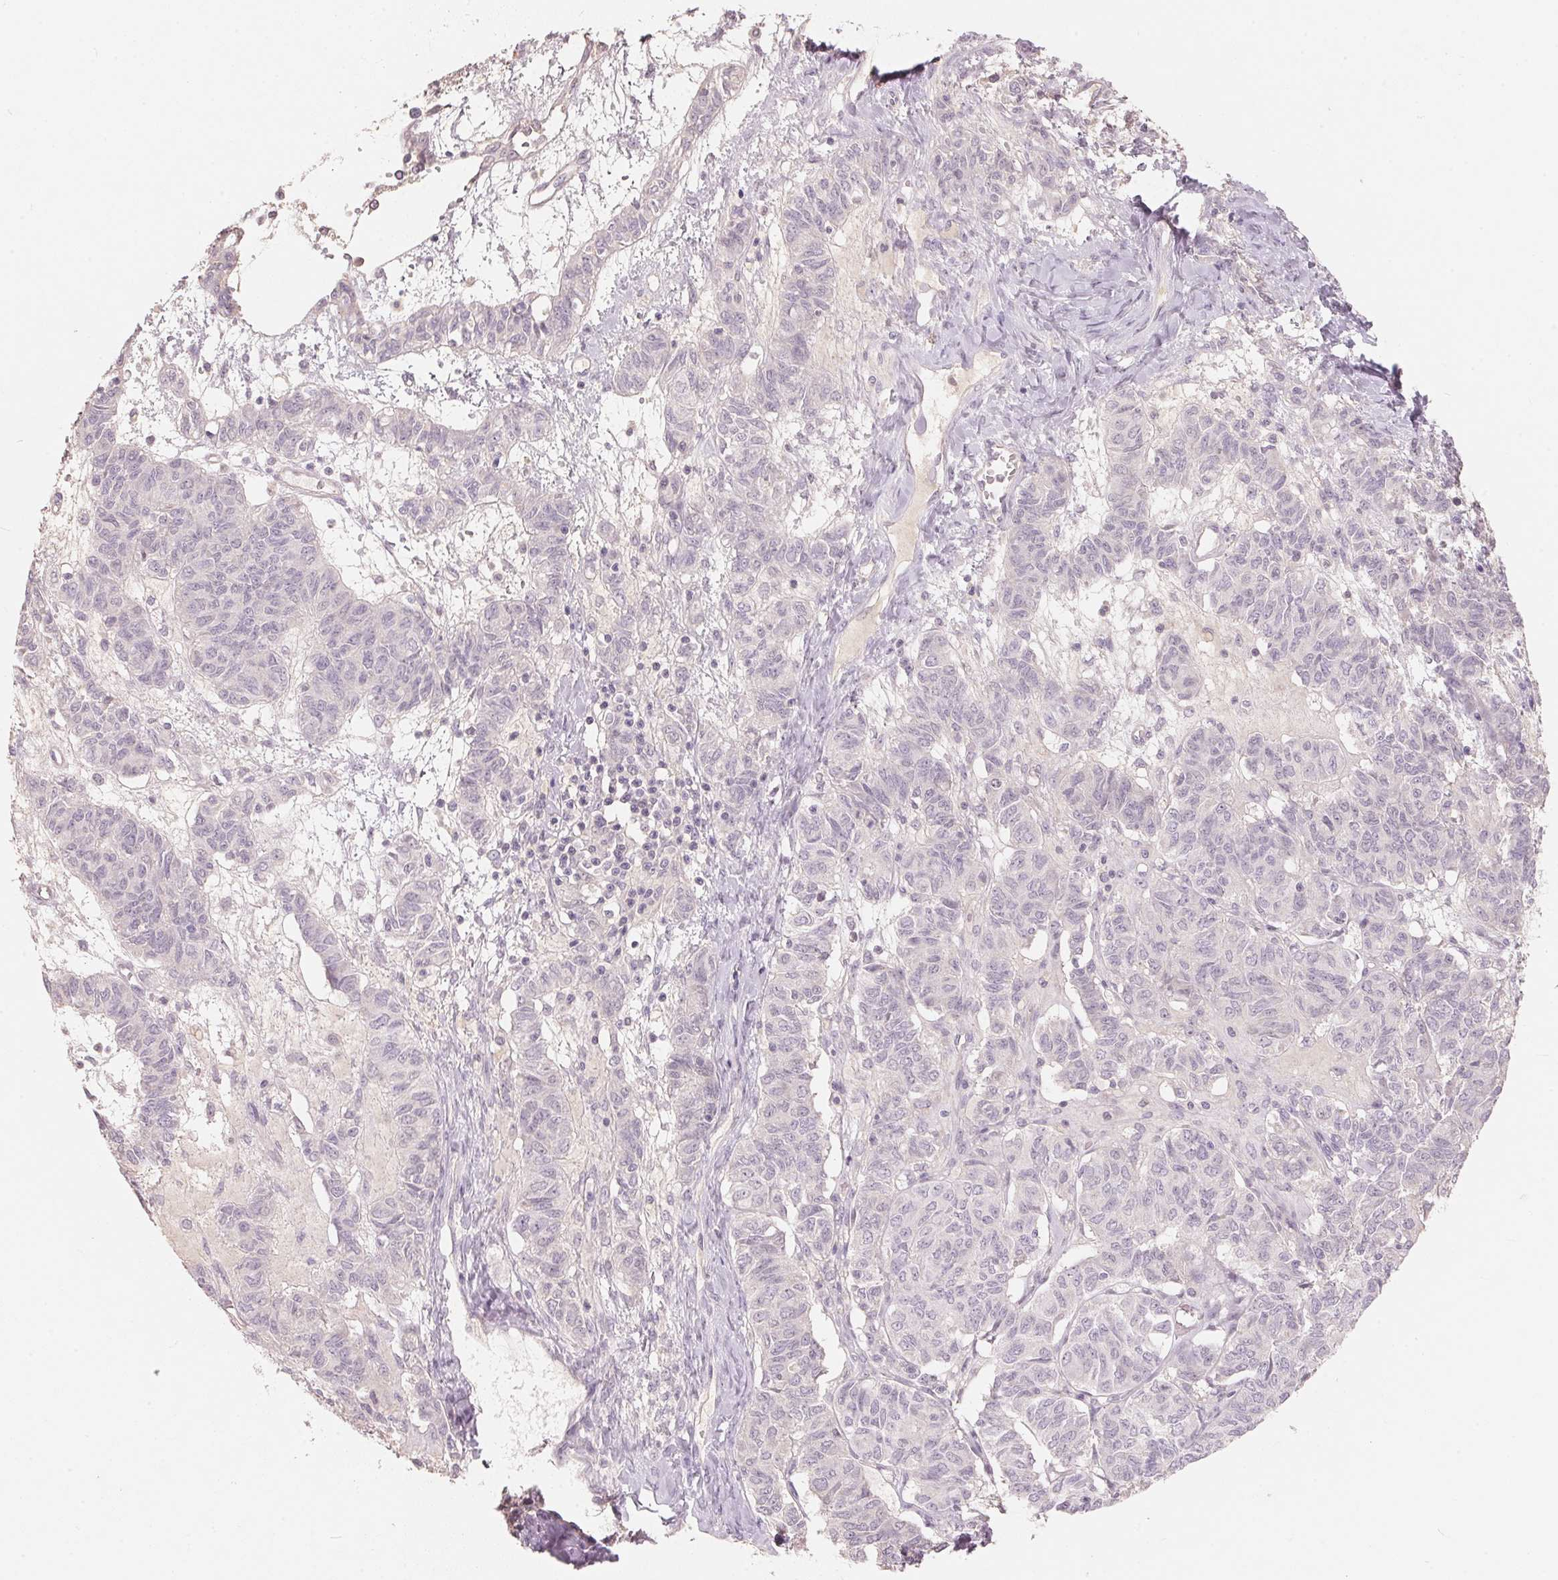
{"staining": {"intensity": "negative", "quantity": "none", "location": "none"}, "tissue": "ovarian cancer", "cell_type": "Tumor cells", "image_type": "cancer", "snomed": [{"axis": "morphology", "description": "Carcinoma, endometroid"}, {"axis": "topography", "description": "Ovary"}], "caption": "Photomicrograph shows no significant protein staining in tumor cells of ovarian endometroid carcinoma.", "gene": "TP53AIP1", "patient": {"sex": "female", "age": 80}}